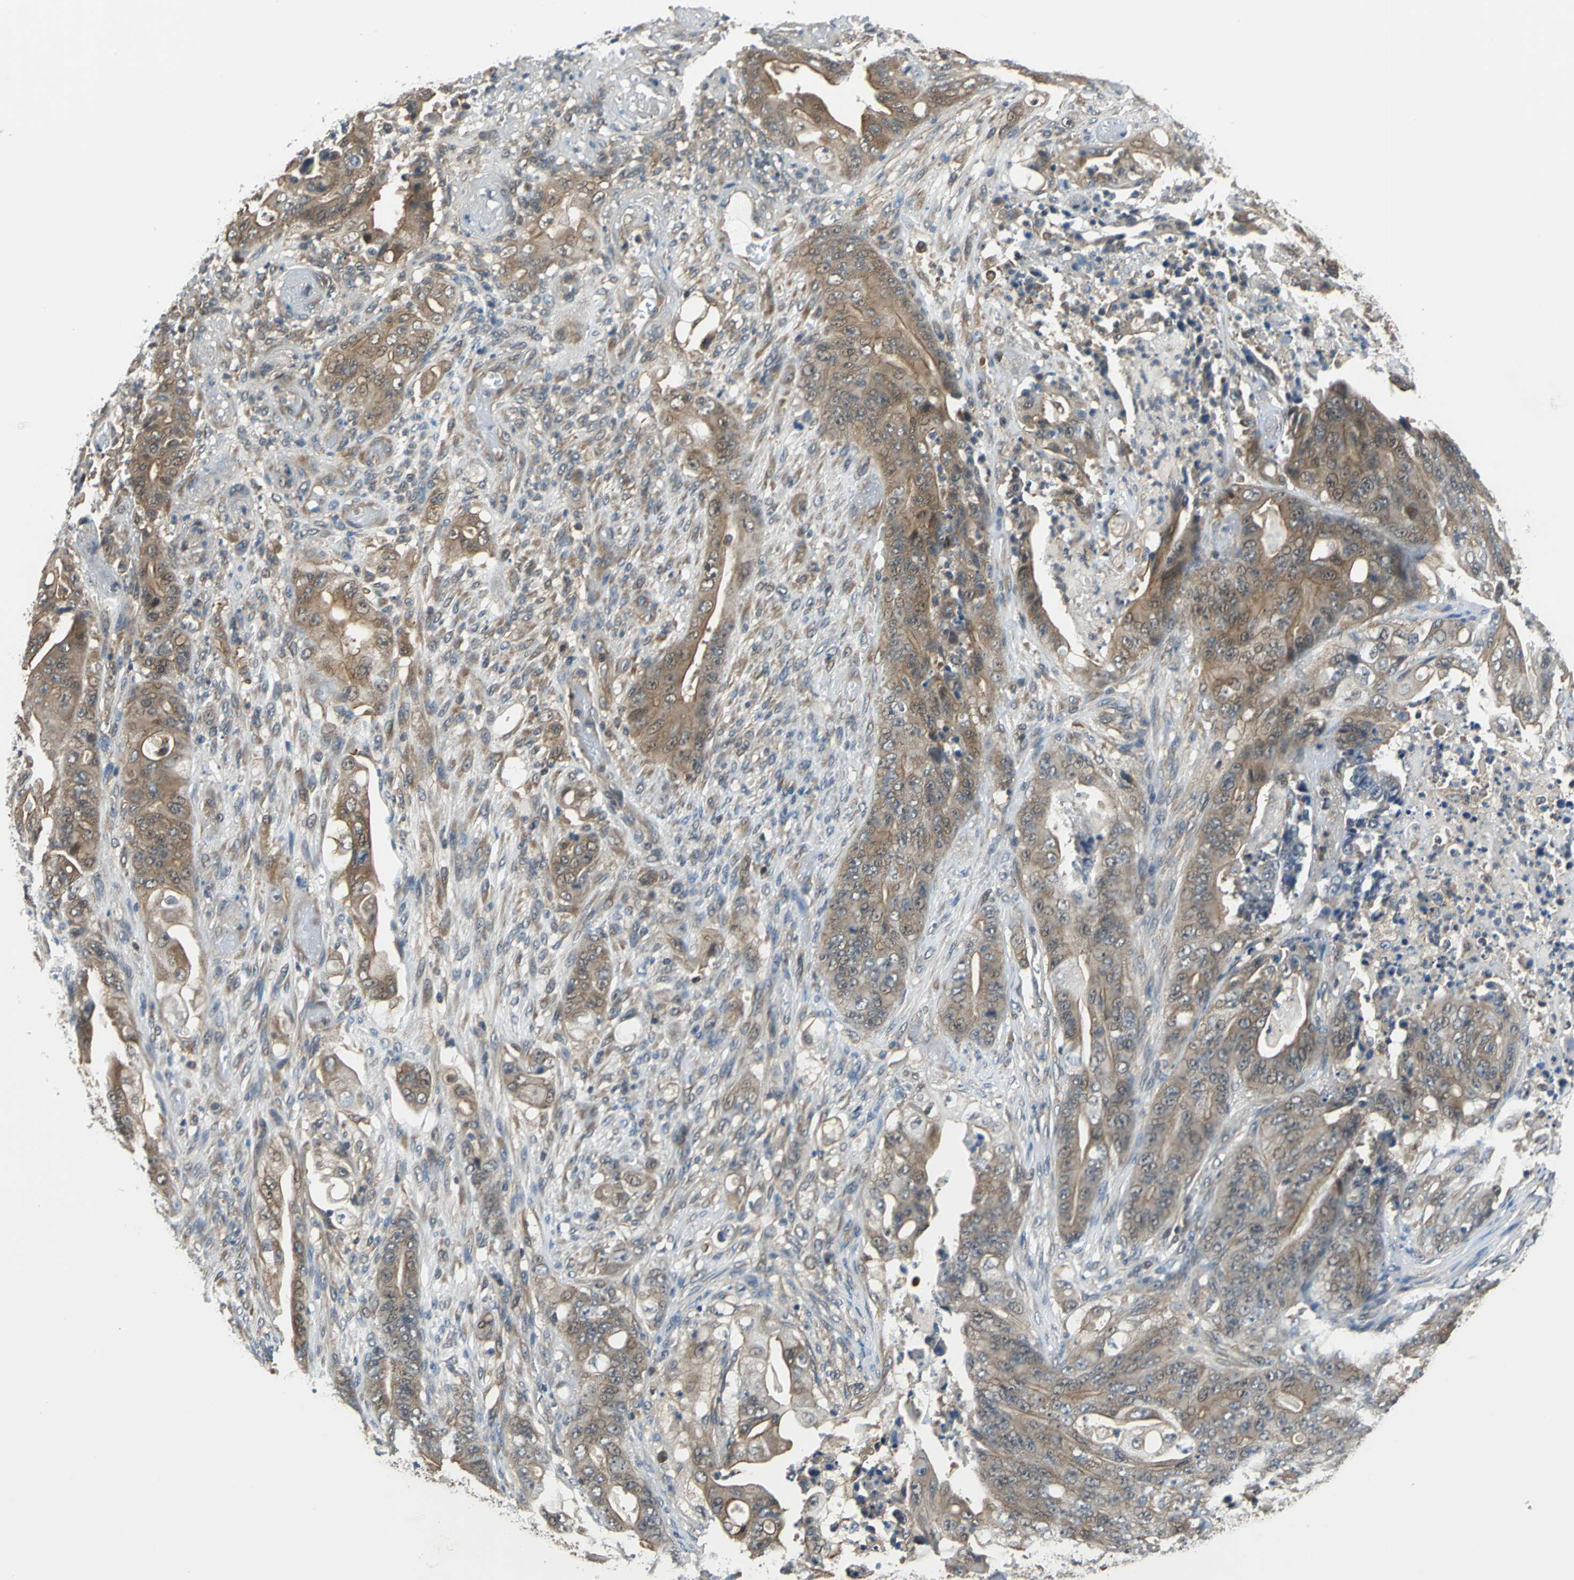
{"staining": {"intensity": "moderate", "quantity": ">75%", "location": "cytoplasmic/membranous"}, "tissue": "stomach cancer", "cell_type": "Tumor cells", "image_type": "cancer", "snomed": [{"axis": "morphology", "description": "Adenocarcinoma, NOS"}, {"axis": "topography", "description": "Stomach"}], "caption": "Protein staining of adenocarcinoma (stomach) tissue reveals moderate cytoplasmic/membranous staining in about >75% of tumor cells.", "gene": "ARPC3", "patient": {"sex": "female", "age": 73}}